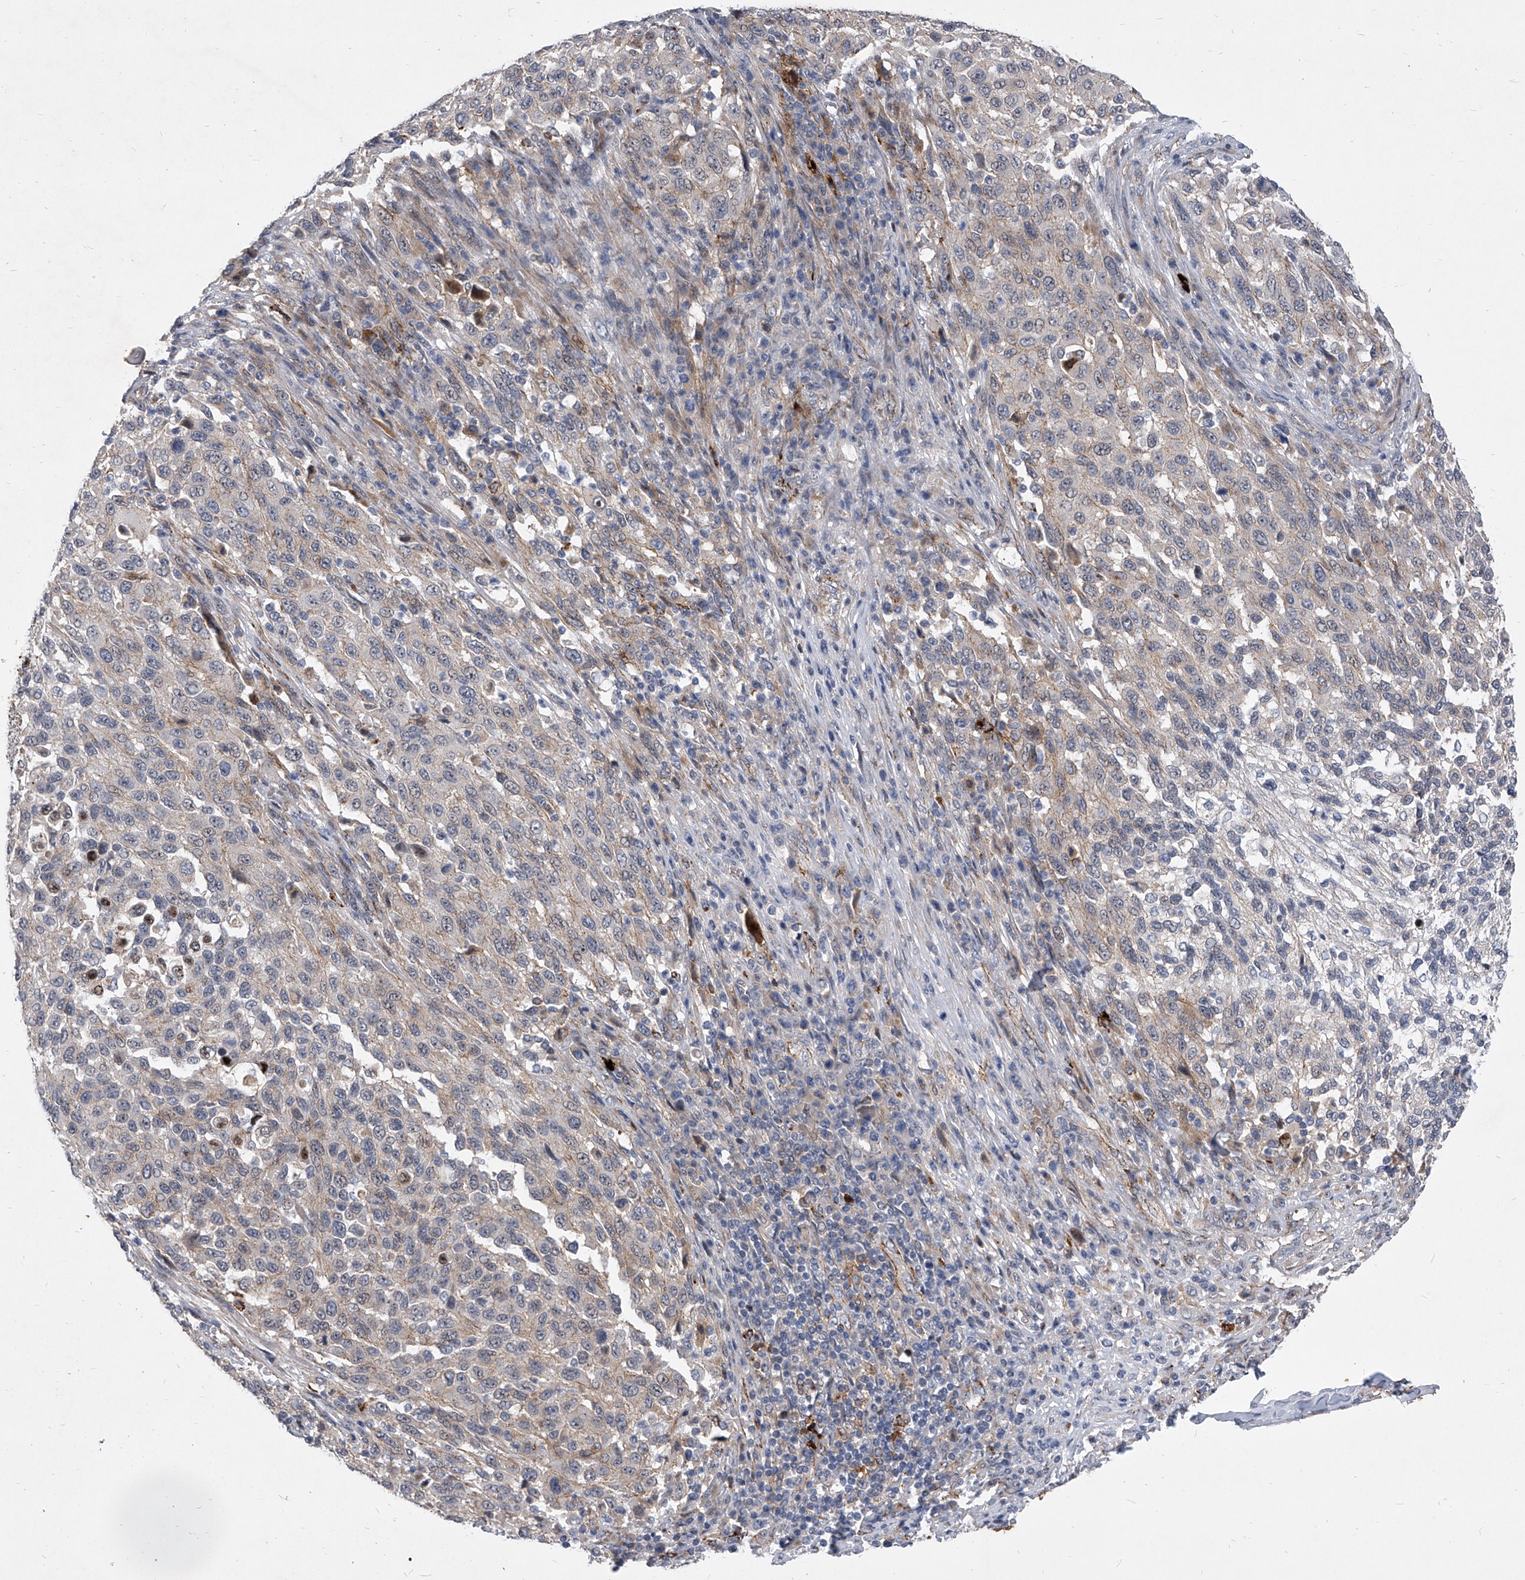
{"staining": {"intensity": "negative", "quantity": "none", "location": "none"}, "tissue": "melanoma", "cell_type": "Tumor cells", "image_type": "cancer", "snomed": [{"axis": "morphology", "description": "Malignant melanoma, Metastatic site"}, {"axis": "topography", "description": "Lymph node"}], "caption": "Malignant melanoma (metastatic site) was stained to show a protein in brown. There is no significant staining in tumor cells.", "gene": "MINDY4", "patient": {"sex": "male", "age": 61}}